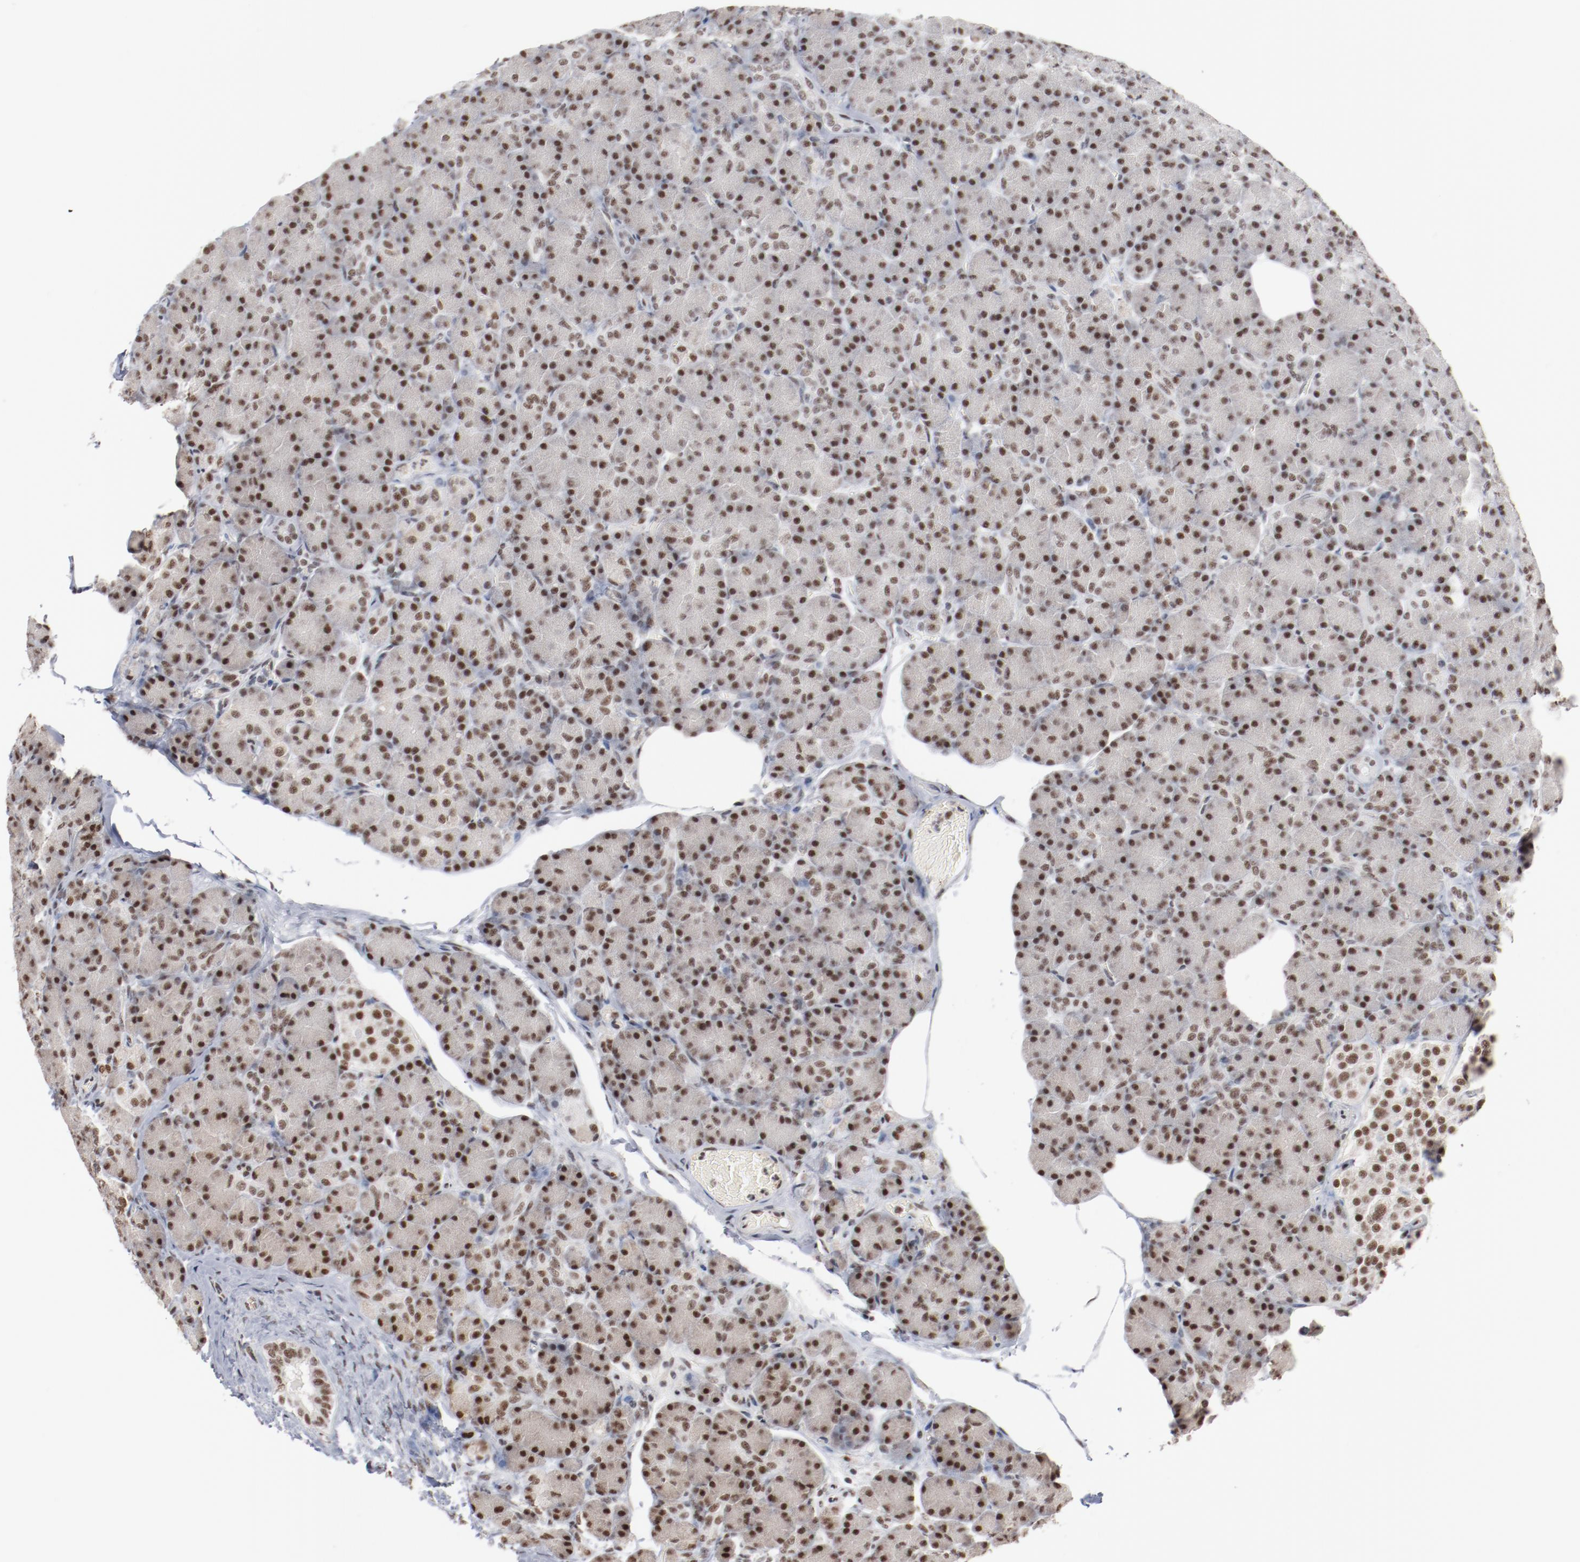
{"staining": {"intensity": "strong", "quantity": ">75%", "location": "cytoplasmic/membranous,nuclear"}, "tissue": "pancreas", "cell_type": "Exocrine glandular cells", "image_type": "normal", "snomed": [{"axis": "morphology", "description": "Normal tissue, NOS"}, {"axis": "topography", "description": "Pancreas"}], "caption": "Strong cytoplasmic/membranous,nuclear protein positivity is identified in about >75% of exocrine glandular cells in pancreas. (DAB IHC with brightfield microscopy, high magnification).", "gene": "BUB3", "patient": {"sex": "female", "age": 43}}